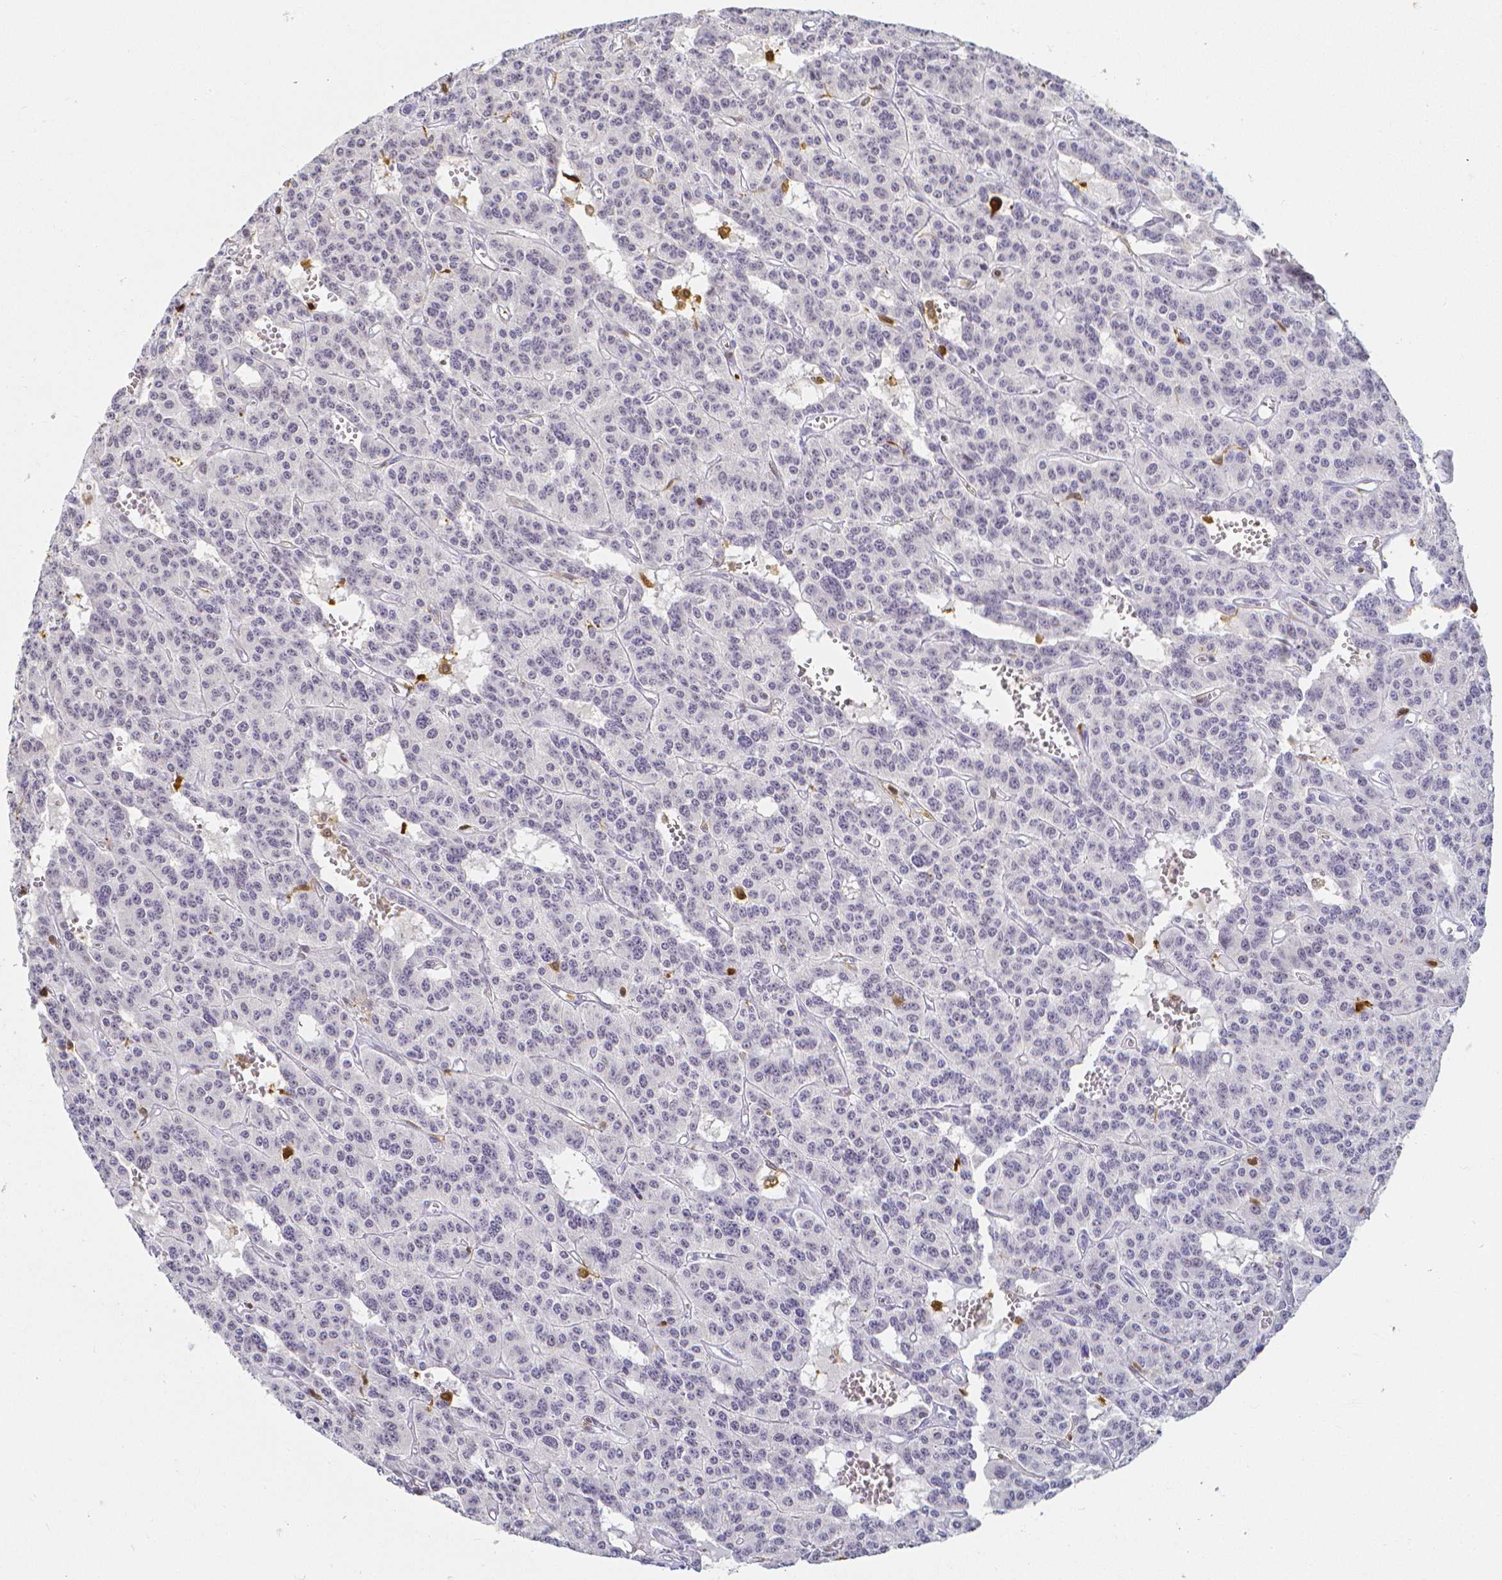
{"staining": {"intensity": "negative", "quantity": "none", "location": "none"}, "tissue": "carcinoid", "cell_type": "Tumor cells", "image_type": "cancer", "snomed": [{"axis": "morphology", "description": "Carcinoid, malignant, NOS"}, {"axis": "topography", "description": "Lung"}], "caption": "IHC histopathology image of neoplastic tissue: malignant carcinoid stained with DAB reveals no significant protein expression in tumor cells.", "gene": "COTL1", "patient": {"sex": "female", "age": 71}}